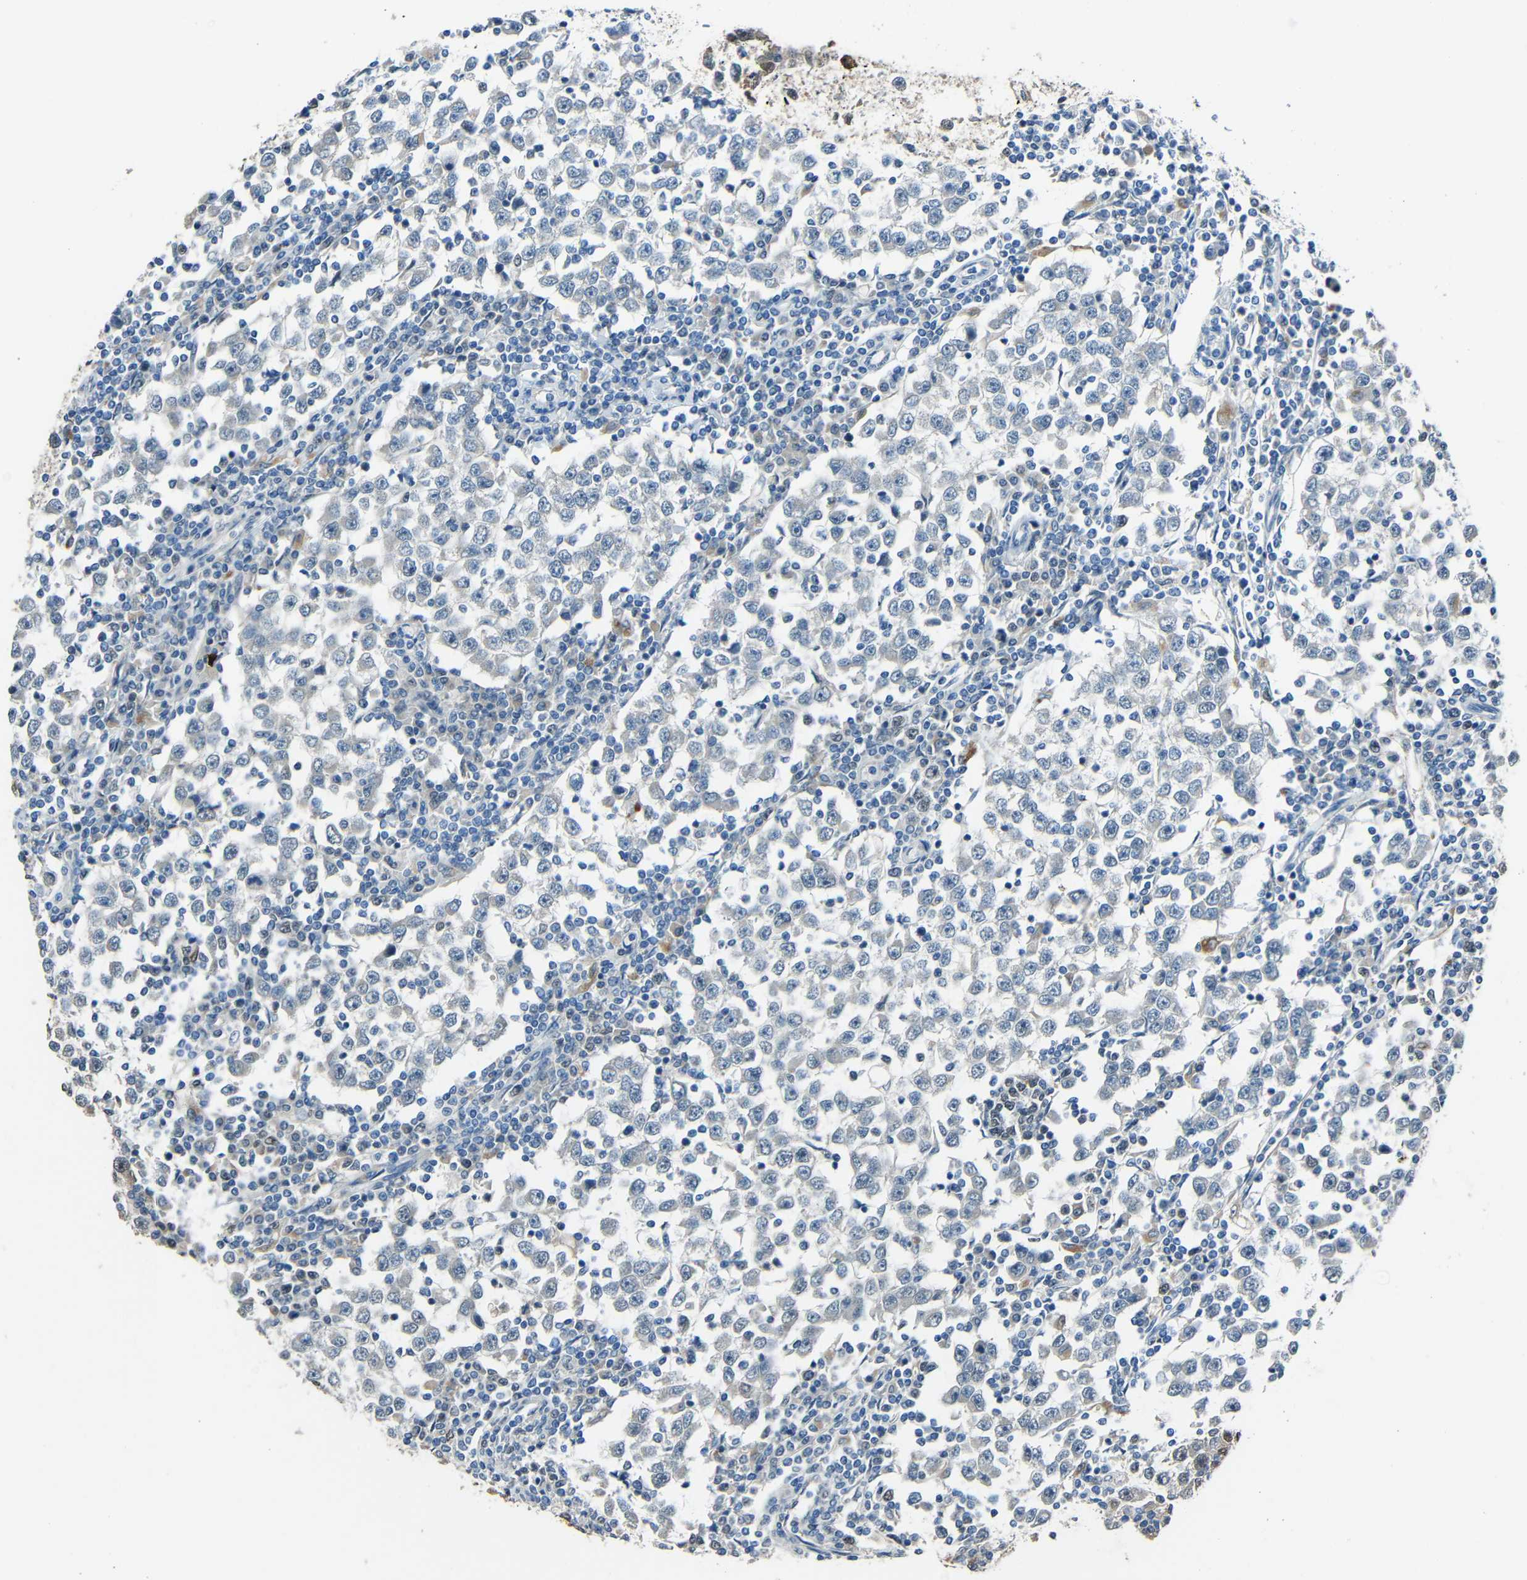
{"staining": {"intensity": "negative", "quantity": "none", "location": "none"}, "tissue": "testis cancer", "cell_type": "Tumor cells", "image_type": "cancer", "snomed": [{"axis": "morphology", "description": "Seminoma, NOS"}, {"axis": "topography", "description": "Testis"}], "caption": "Tumor cells are negative for brown protein staining in testis seminoma.", "gene": "STBD1", "patient": {"sex": "male", "age": 65}}